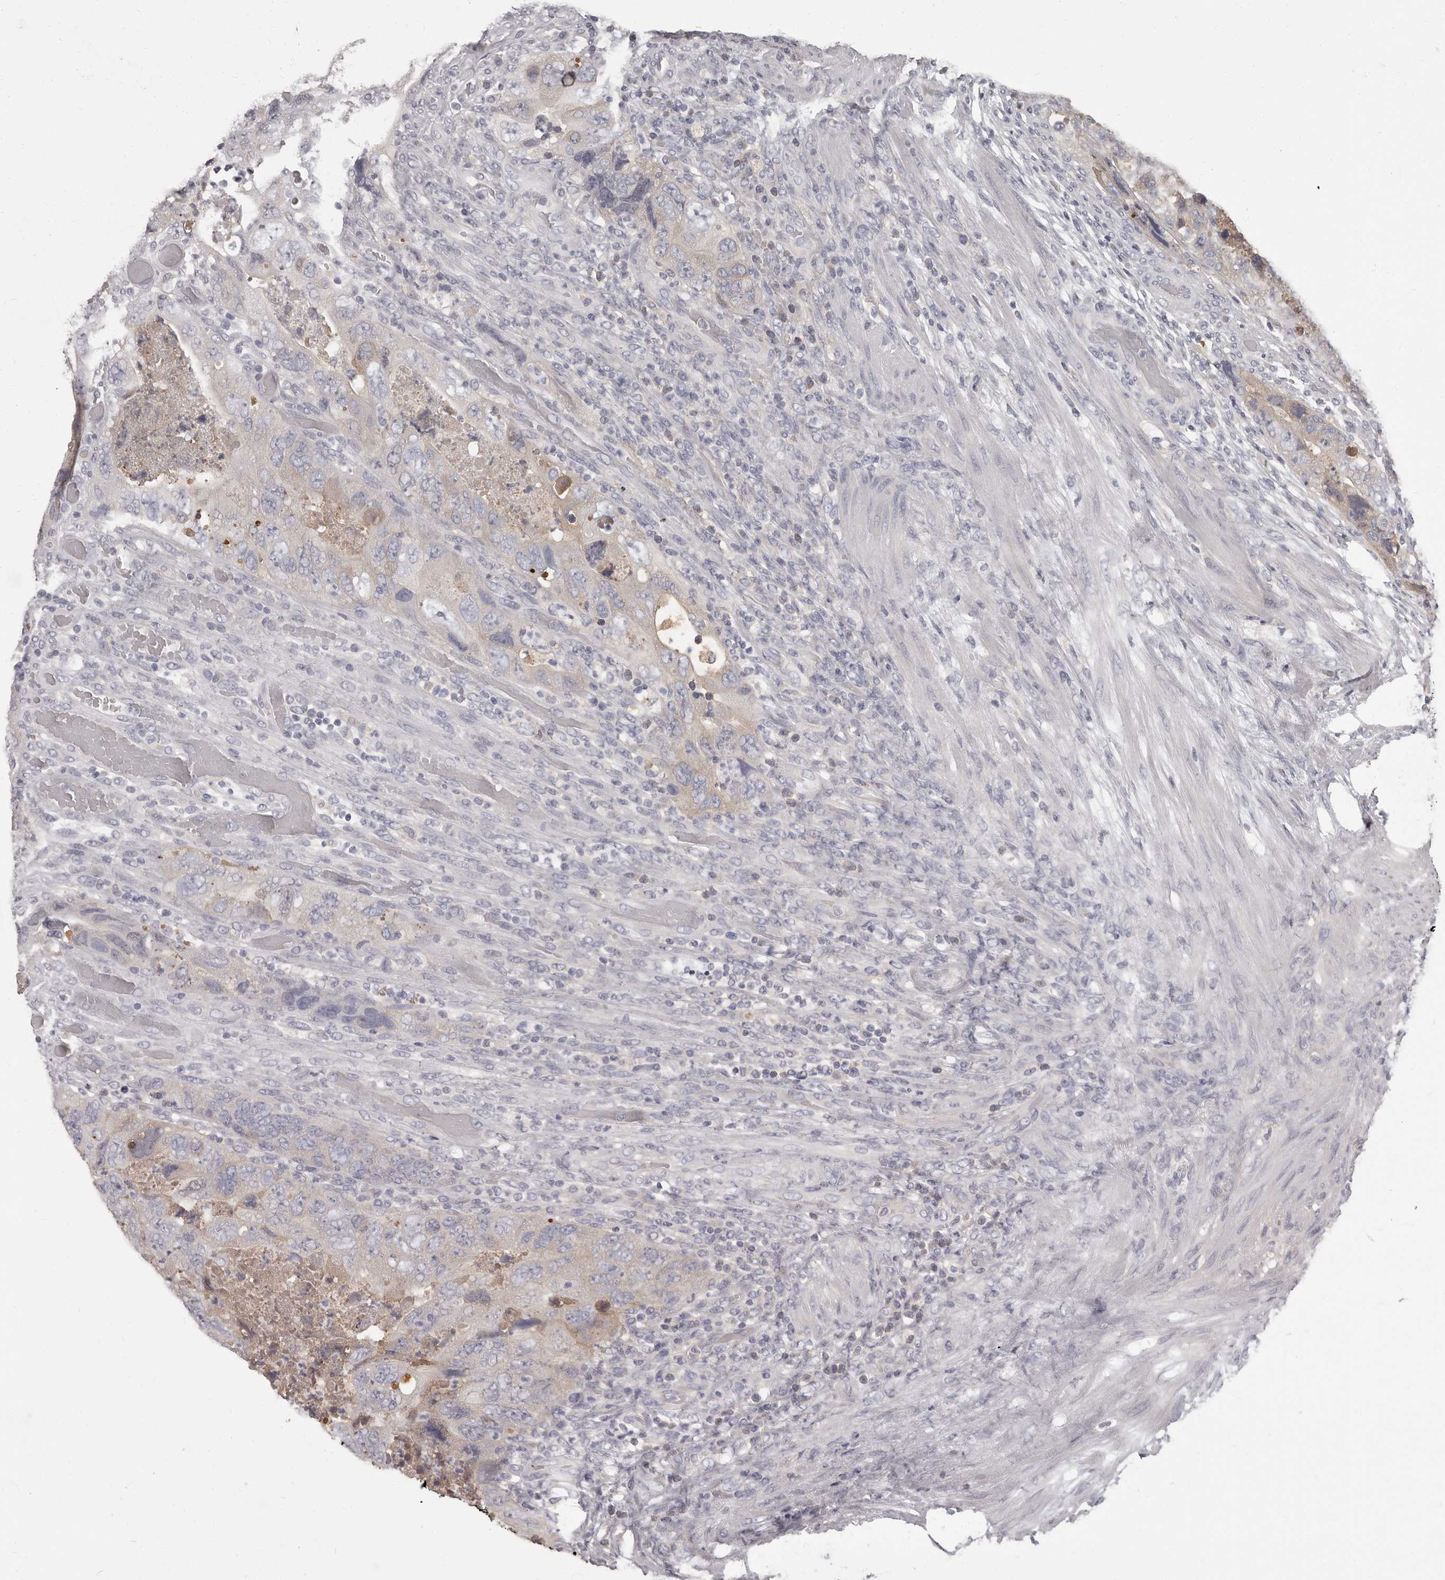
{"staining": {"intensity": "weak", "quantity": "25%-75%", "location": "cytoplasmic/membranous"}, "tissue": "colorectal cancer", "cell_type": "Tumor cells", "image_type": "cancer", "snomed": [{"axis": "morphology", "description": "Adenocarcinoma, NOS"}, {"axis": "topography", "description": "Rectum"}], "caption": "This is an image of immunohistochemistry (IHC) staining of adenocarcinoma (colorectal), which shows weak positivity in the cytoplasmic/membranous of tumor cells.", "gene": "APEH", "patient": {"sex": "male", "age": 63}}